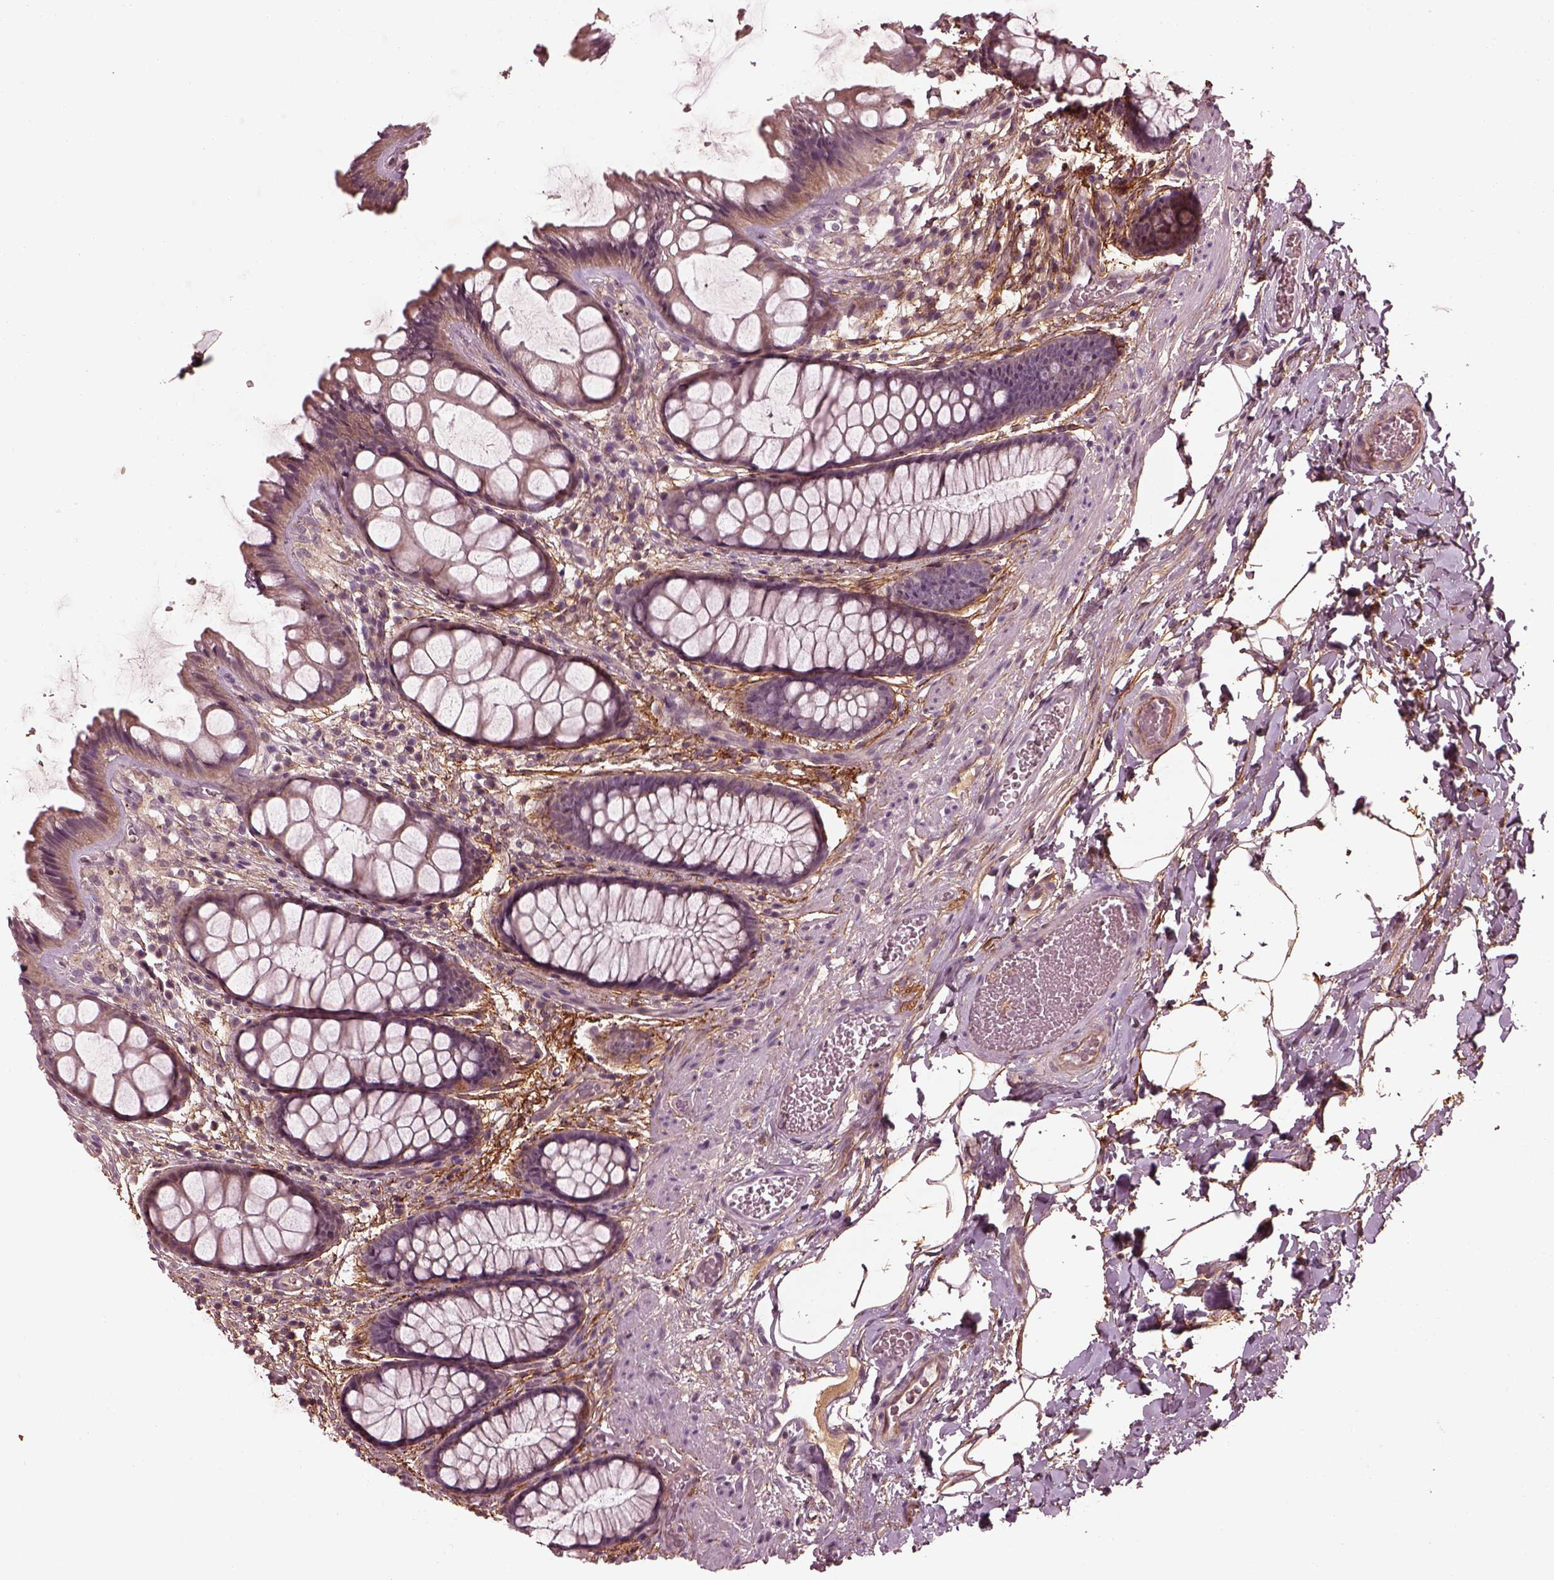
{"staining": {"intensity": "weak", "quantity": "<25%", "location": "cytoplasmic/membranous"}, "tissue": "rectum", "cell_type": "Glandular cells", "image_type": "normal", "snomed": [{"axis": "morphology", "description": "Normal tissue, NOS"}, {"axis": "topography", "description": "Rectum"}], "caption": "A histopathology image of human rectum is negative for staining in glandular cells. (DAB immunohistochemistry with hematoxylin counter stain).", "gene": "EFEMP1", "patient": {"sex": "female", "age": 62}}